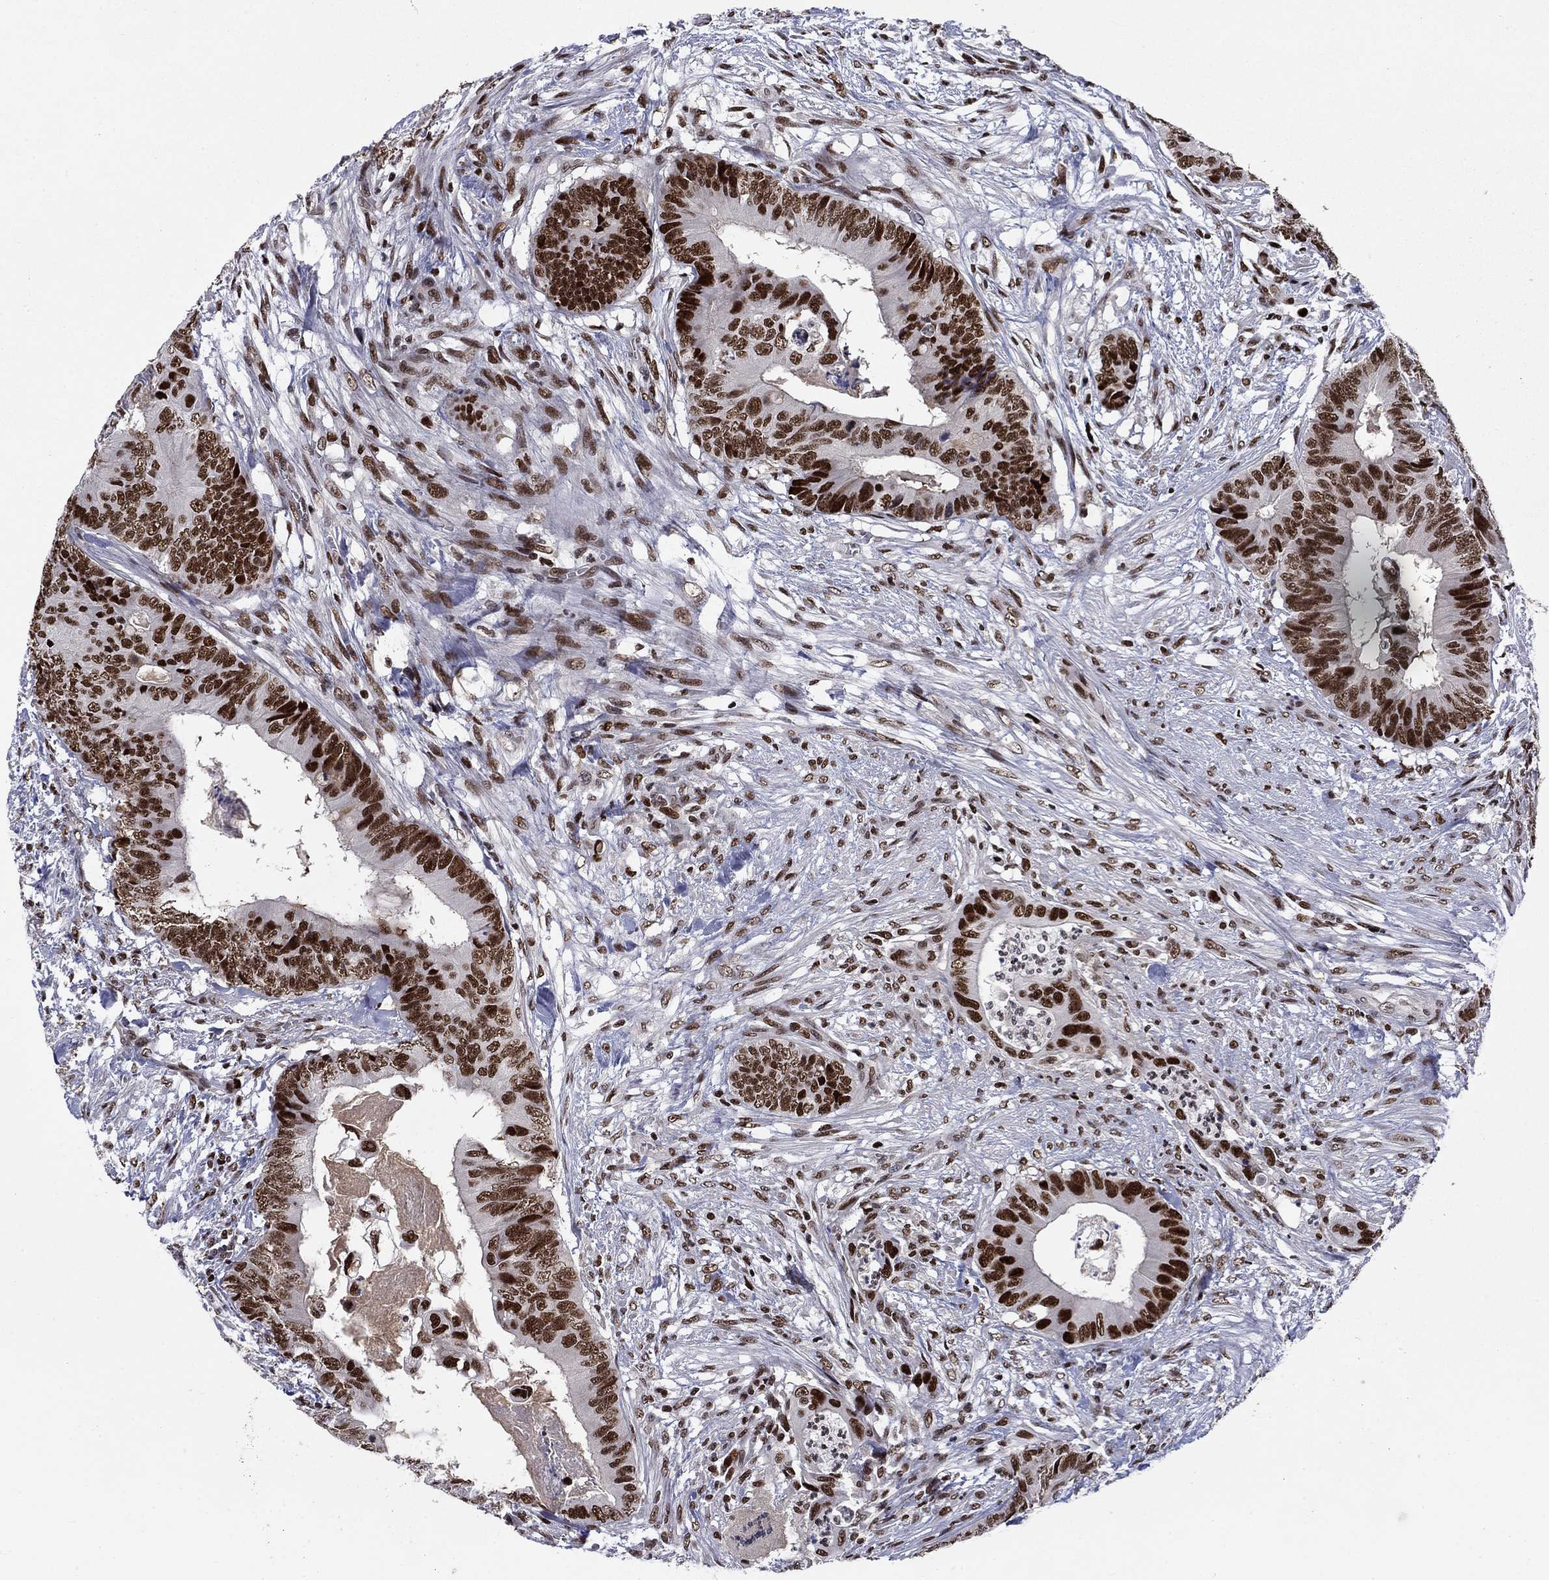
{"staining": {"intensity": "strong", "quantity": ">75%", "location": "nuclear"}, "tissue": "colorectal cancer", "cell_type": "Tumor cells", "image_type": "cancer", "snomed": [{"axis": "morphology", "description": "Adenocarcinoma, NOS"}, {"axis": "topography", "description": "Colon"}], "caption": "DAB (3,3'-diaminobenzidine) immunohistochemical staining of colorectal cancer (adenocarcinoma) displays strong nuclear protein expression in about >75% of tumor cells.", "gene": "RPRD1B", "patient": {"sex": "male", "age": 84}}